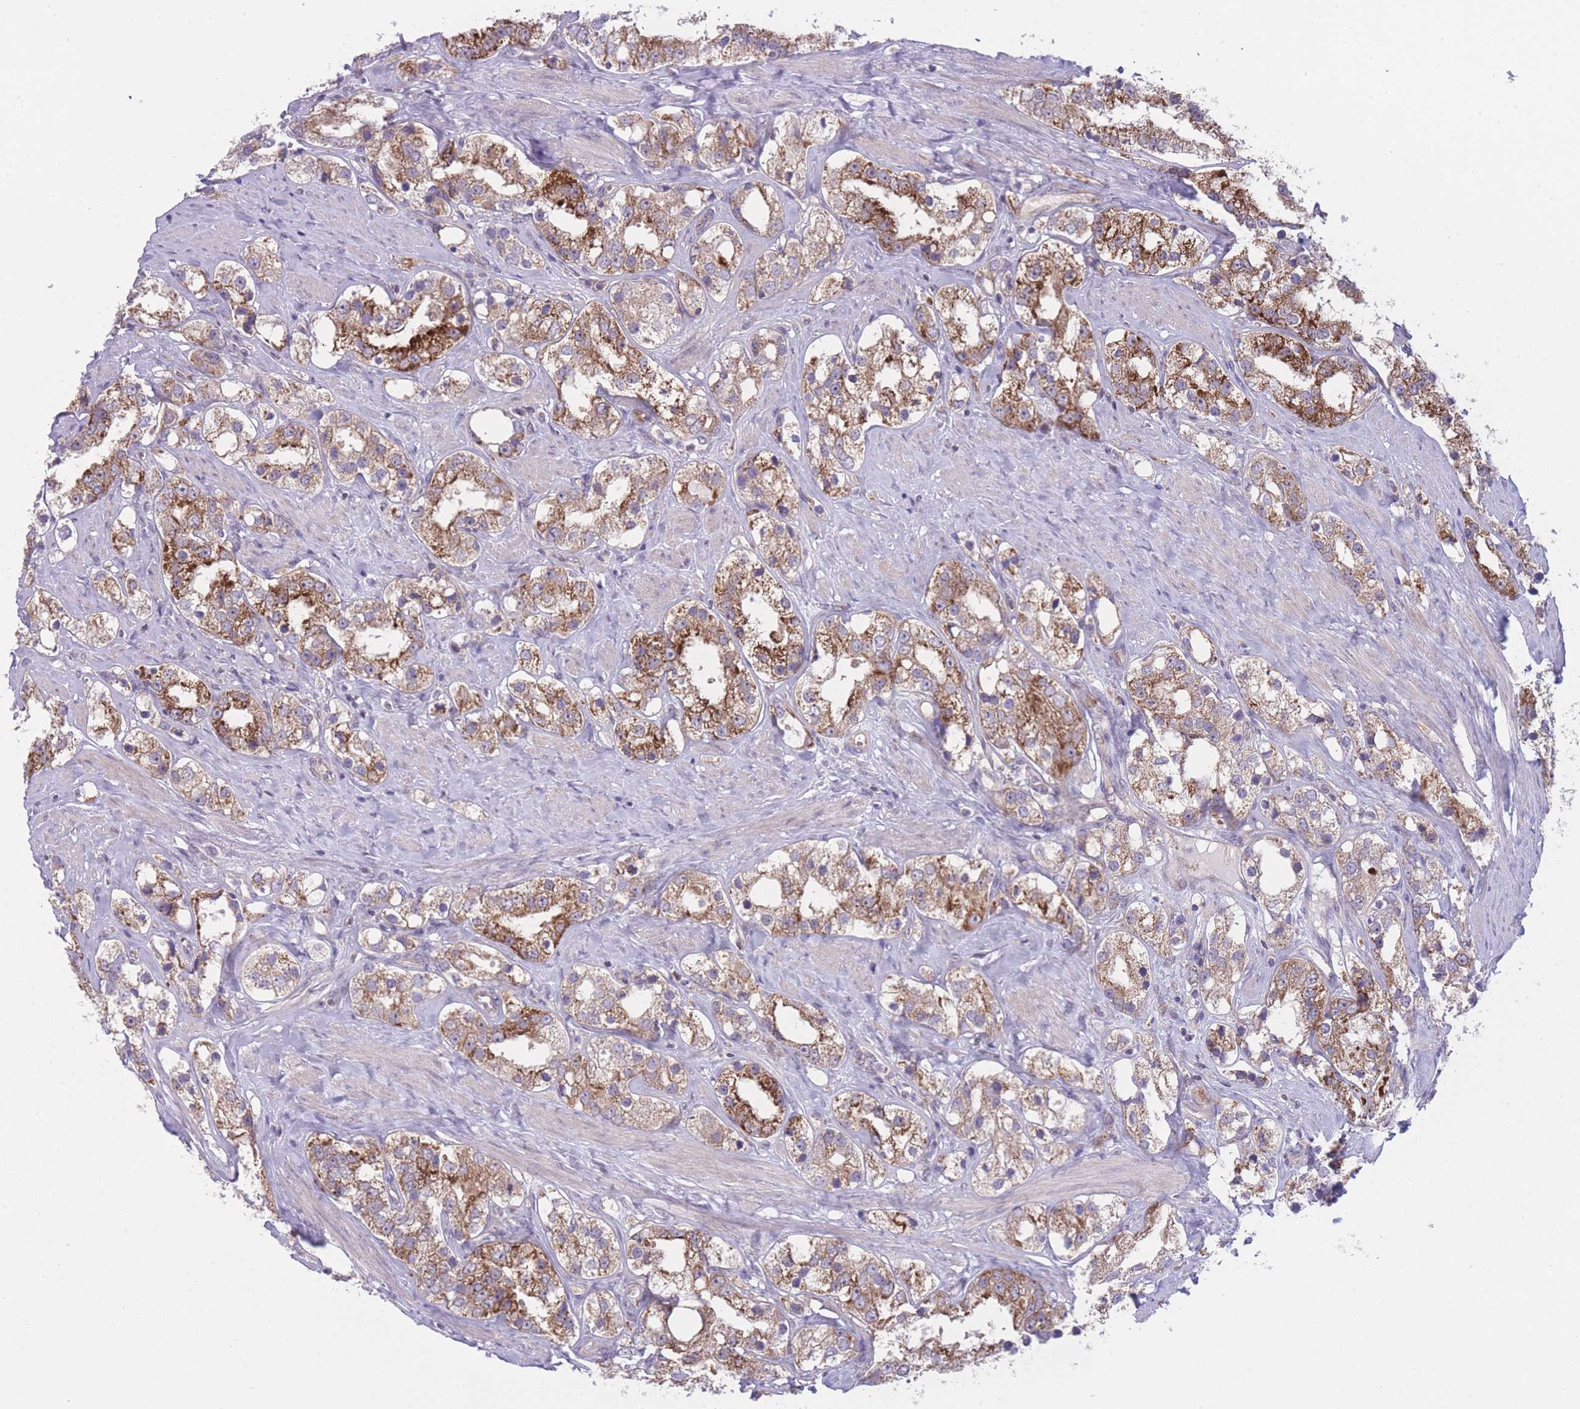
{"staining": {"intensity": "moderate", "quantity": ">75%", "location": "cytoplasmic/membranous"}, "tissue": "prostate cancer", "cell_type": "Tumor cells", "image_type": "cancer", "snomed": [{"axis": "morphology", "description": "Adenocarcinoma, NOS"}, {"axis": "topography", "description": "Prostate"}], "caption": "Tumor cells show medium levels of moderate cytoplasmic/membranous staining in about >75% of cells in prostate cancer.", "gene": "CCT6B", "patient": {"sex": "male", "age": 79}}